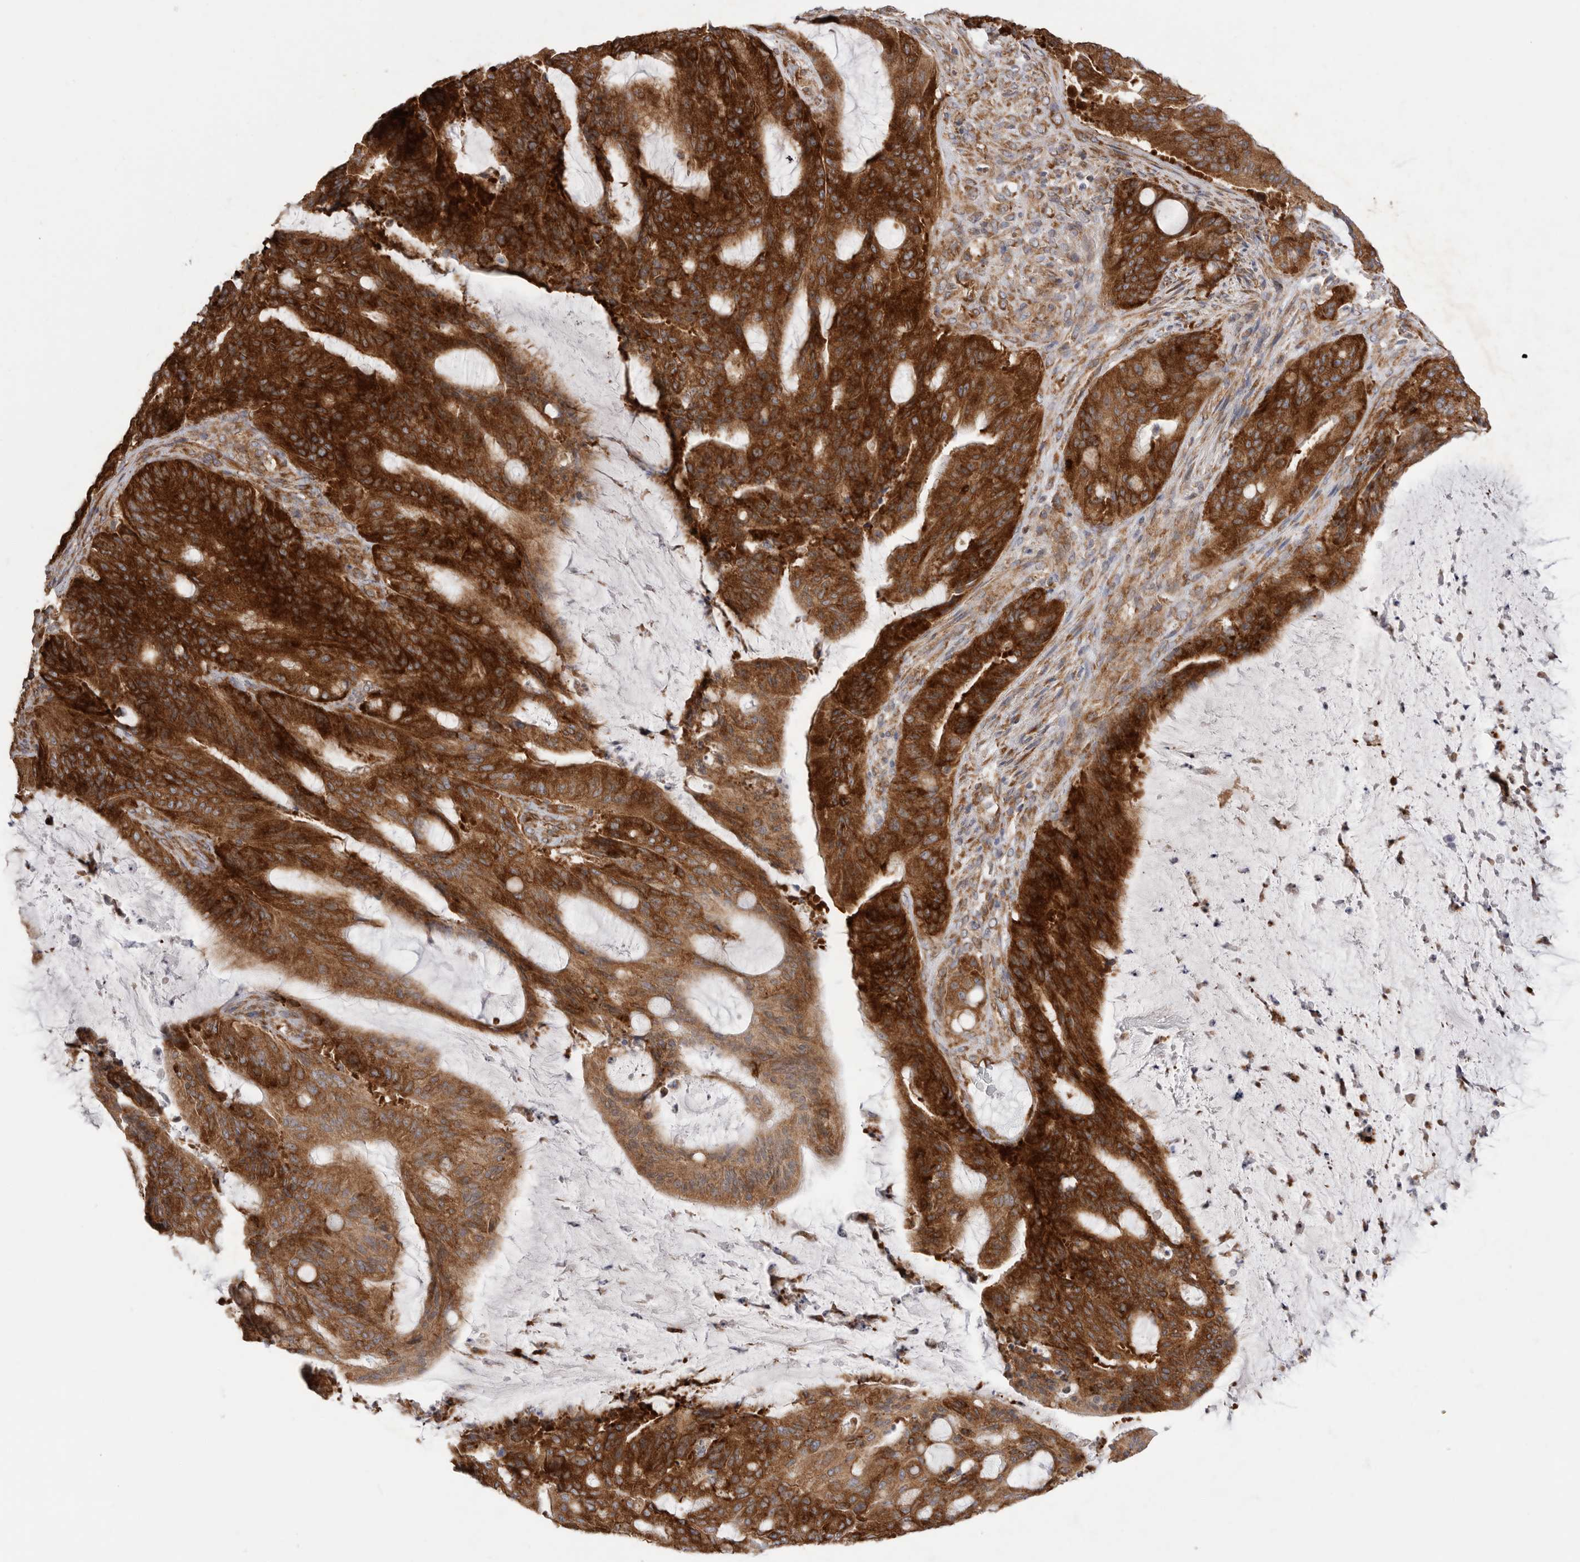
{"staining": {"intensity": "strong", "quantity": ">75%", "location": "cytoplasmic/membranous"}, "tissue": "liver cancer", "cell_type": "Tumor cells", "image_type": "cancer", "snomed": [{"axis": "morphology", "description": "Normal tissue, NOS"}, {"axis": "morphology", "description": "Cholangiocarcinoma"}, {"axis": "topography", "description": "Liver"}, {"axis": "topography", "description": "Peripheral nerve tissue"}], "caption": "Immunohistochemistry histopathology image of cholangiocarcinoma (liver) stained for a protein (brown), which displays high levels of strong cytoplasmic/membranous expression in approximately >75% of tumor cells.", "gene": "SERBP1", "patient": {"sex": "female", "age": 73}}